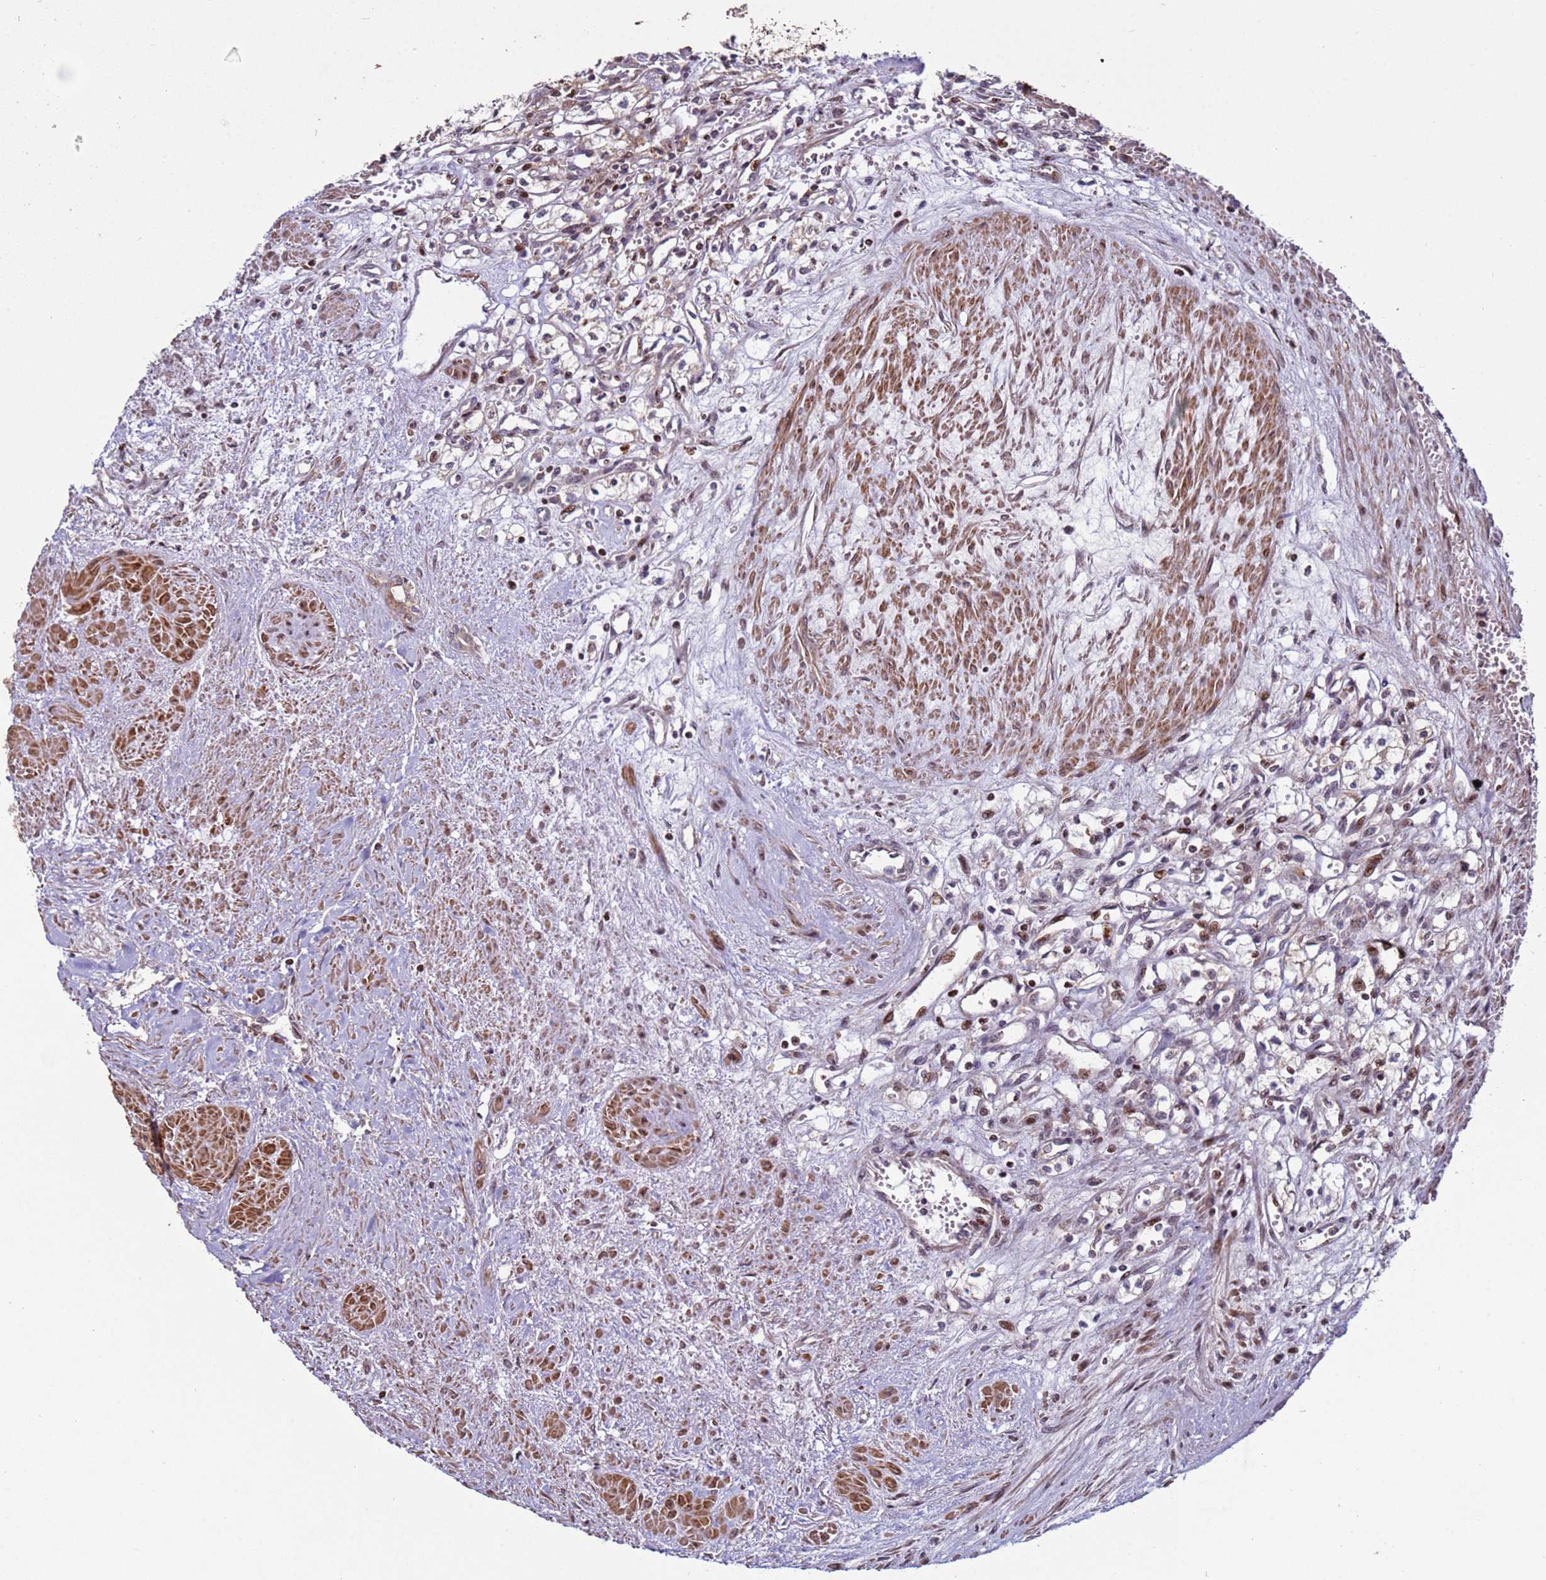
{"staining": {"intensity": "moderate", "quantity": "25%-75%", "location": "nuclear"}, "tissue": "renal cancer", "cell_type": "Tumor cells", "image_type": "cancer", "snomed": [{"axis": "morphology", "description": "Adenocarcinoma, NOS"}, {"axis": "topography", "description": "Kidney"}], "caption": "Tumor cells exhibit medium levels of moderate nuclear staining in about 25%-75% of cells in adenocarcinoma (renal). (DAB (3,3'-diaminobenzidine) = brown stain, brightfield microscopy at high magnification).", "gene": "HGH1", "patient": {"sex": "male", "age": 59}}